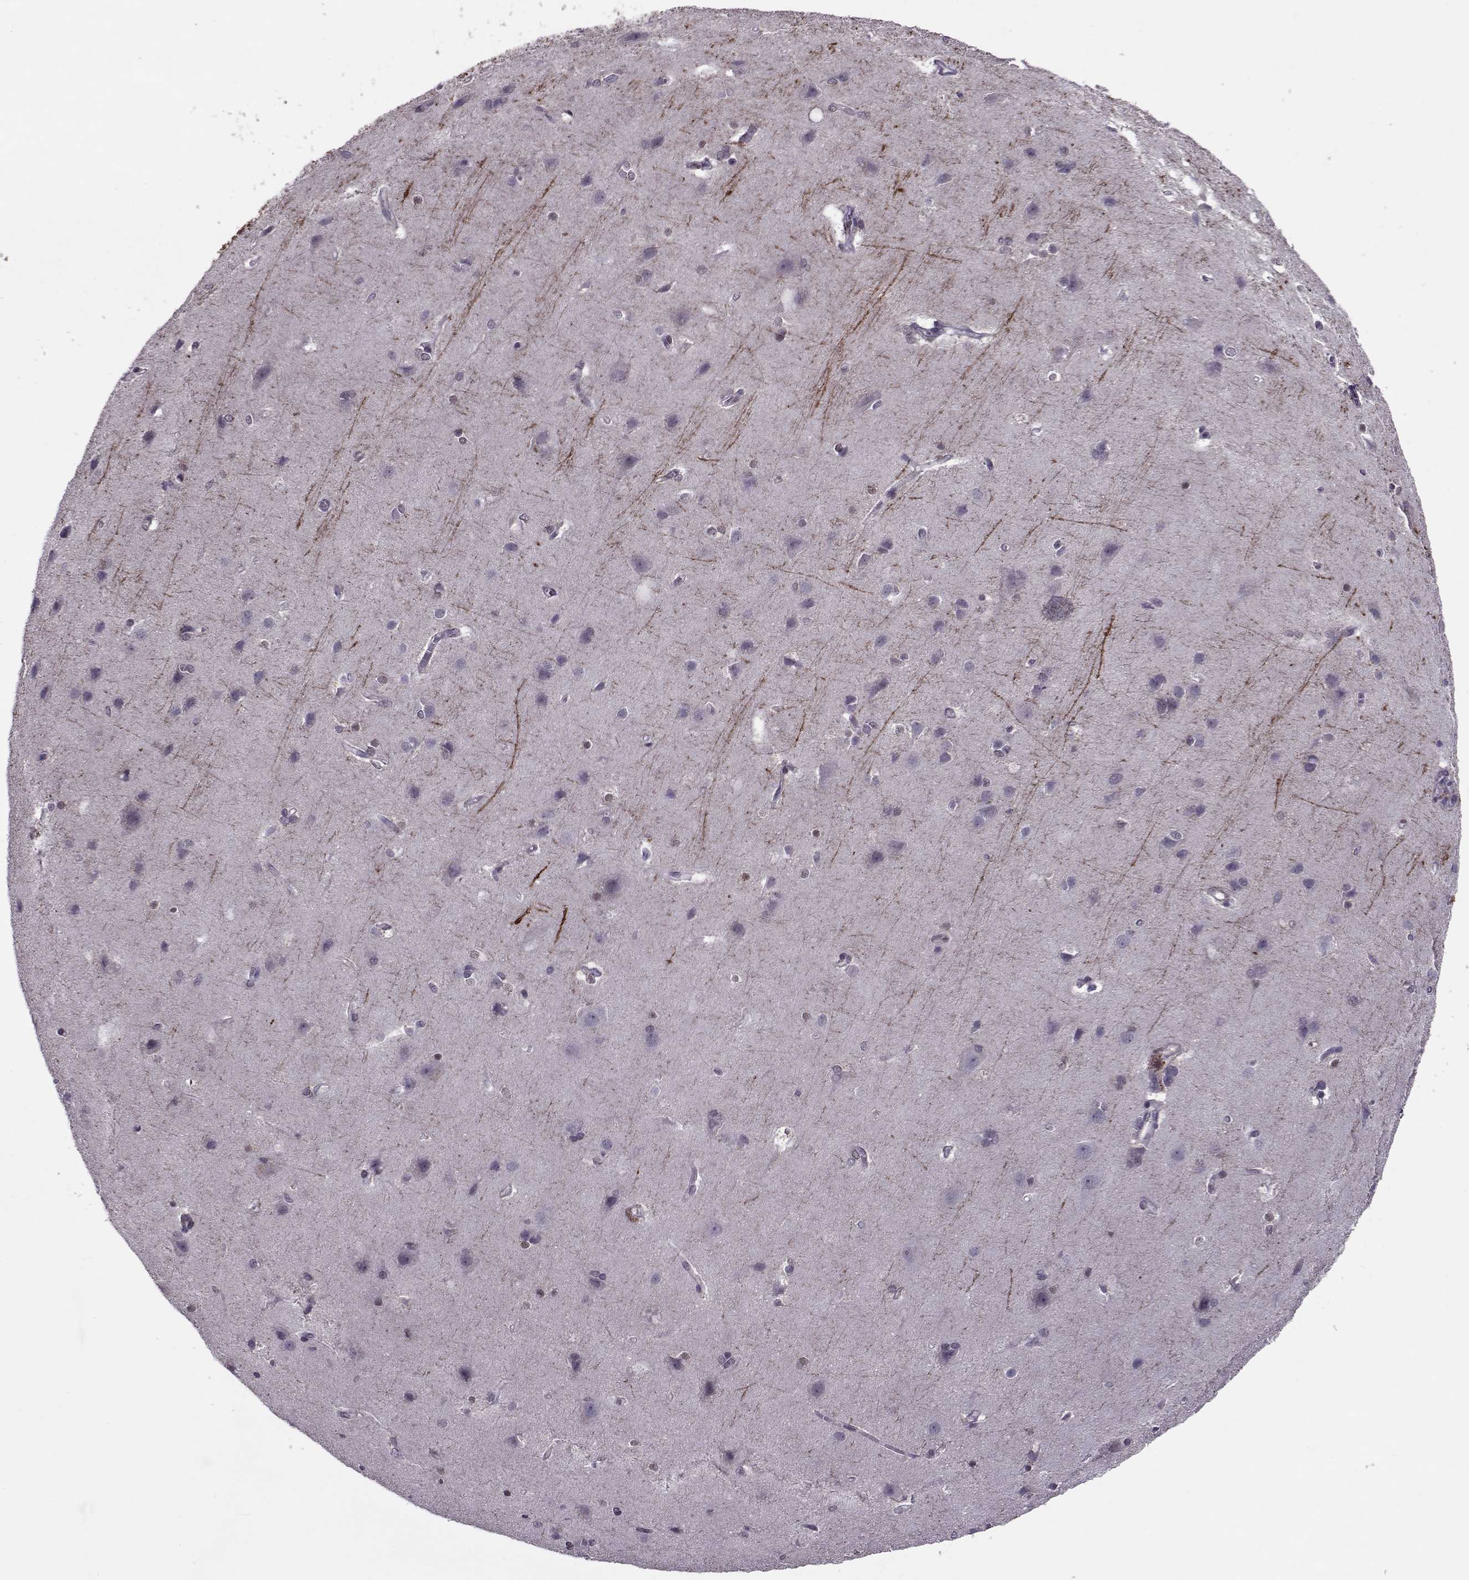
{"staining": {"intensity": "negative", "quantity": "none", "location": "none"}, "tissue": "cerebral cortex", "cell_type": "Endothelial cells", "image_type": "normal", "snomed": [{"axis": "morphology", "description": "Normal tissue, NOS"}, {"axis": "topography", "description": "Cerebral cortex"}], "caption": "A high-resolution image shows immunohistochemistry (IHC) staining of unremarkable cerebral cortex, which reveals no significant positivity in endothelial cells.", "gene": "CDK4", "patient": {"sex": "male", "age": 37}}